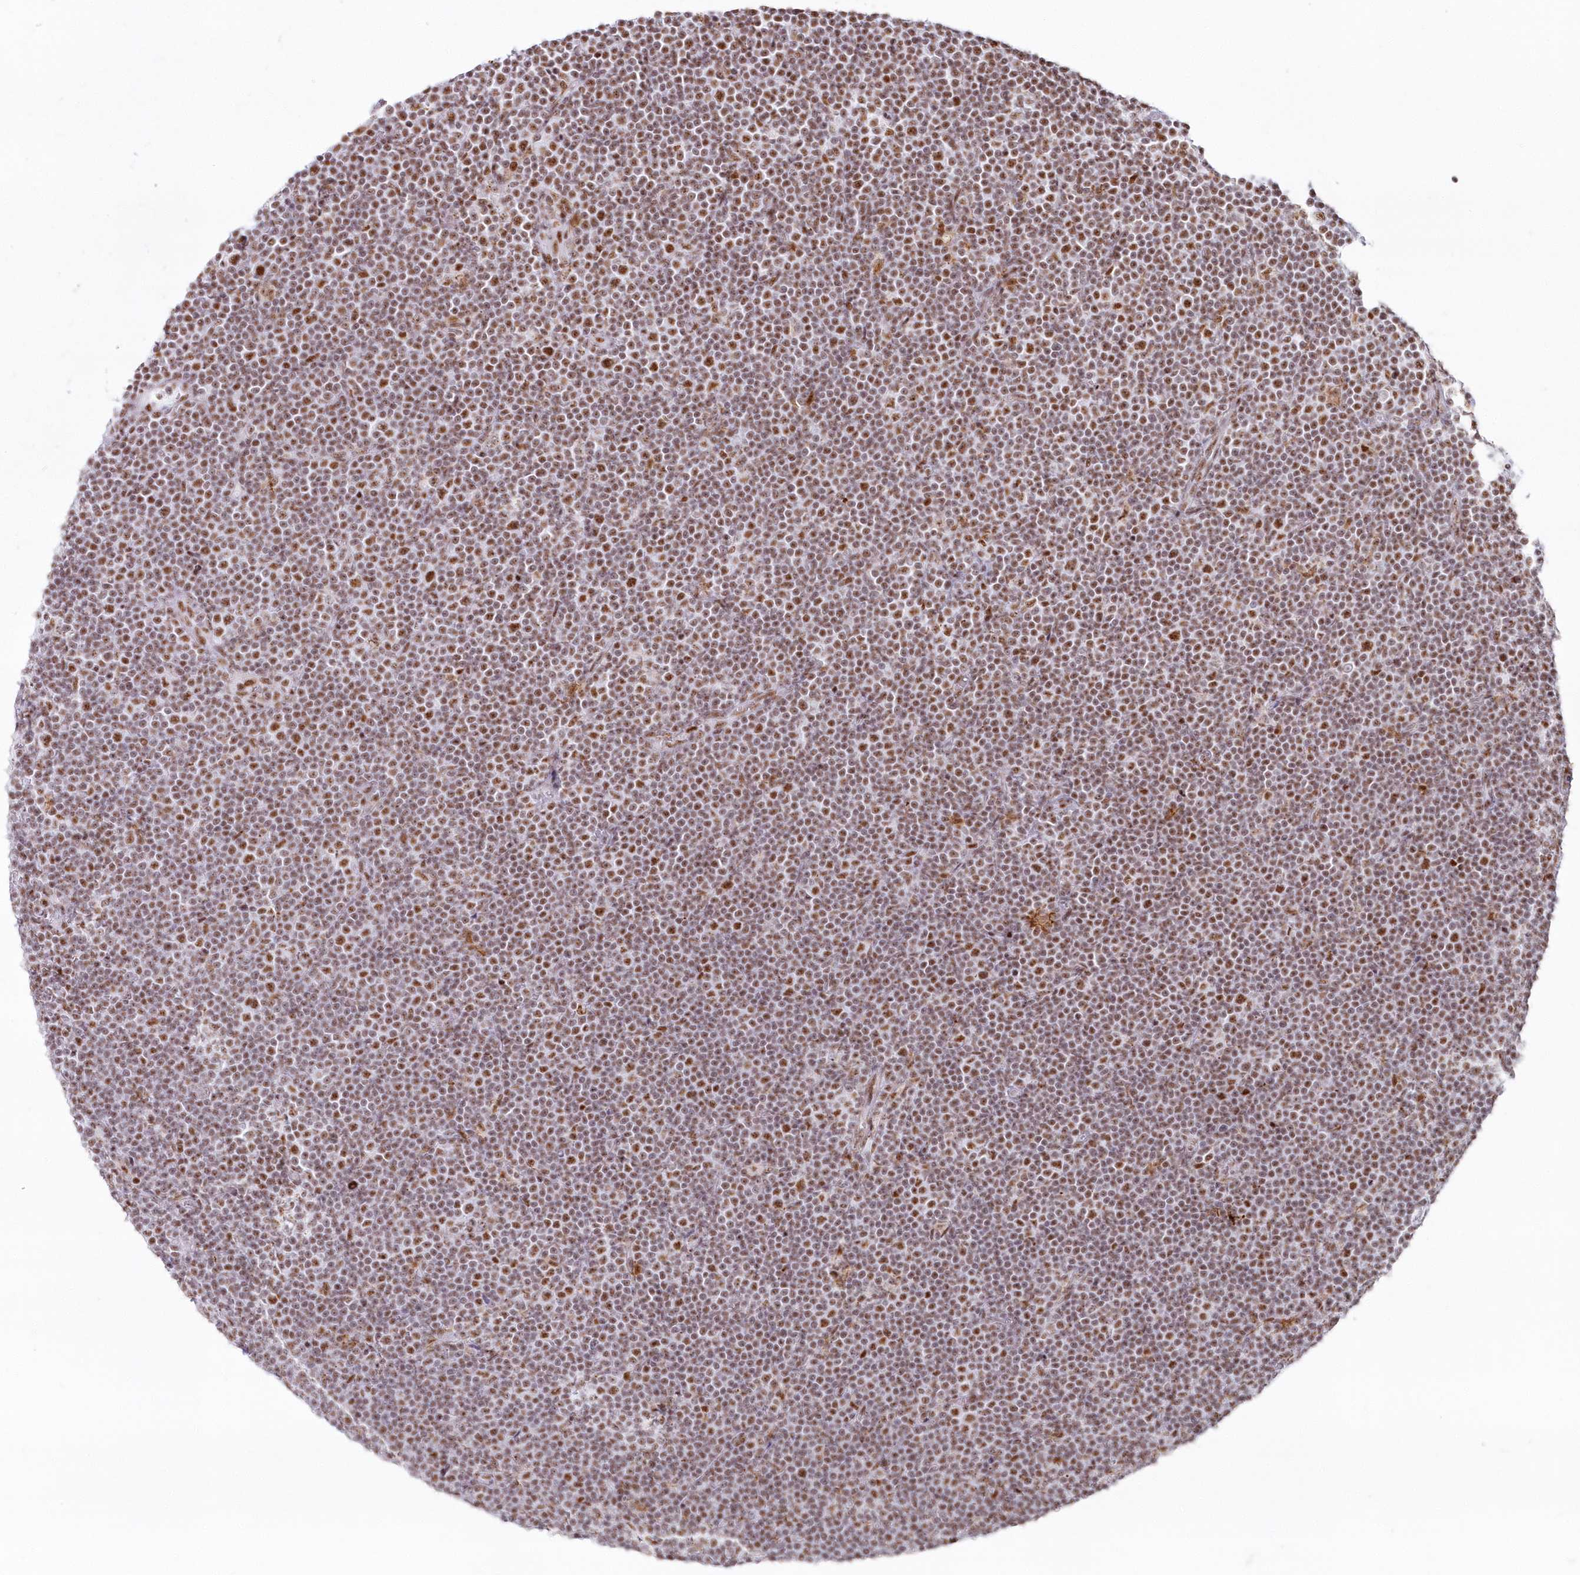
{"staining": {"intensity": "moderate", "quantity": ">75%", "location": "nuclear"}, "tissue": "lymphoma", "cell_type": "Tumor cells", "image_type": "cancer", "snomed": [{"axis": "morphology", "description": "Malignant lymphoma, non-Hodgkin's type, Low grade"}, {"axis": "topography", "description": "Lymph node"}], "caption": "Human malignant lymphoma, non-Hodgkin's type (low-grade) stained for a protein (brown) reveals moderate nuclear positive staining in approximately >75% of tumor cells.", "gene": "DDX46", "patient": {"sex": "female", "age": 67}}